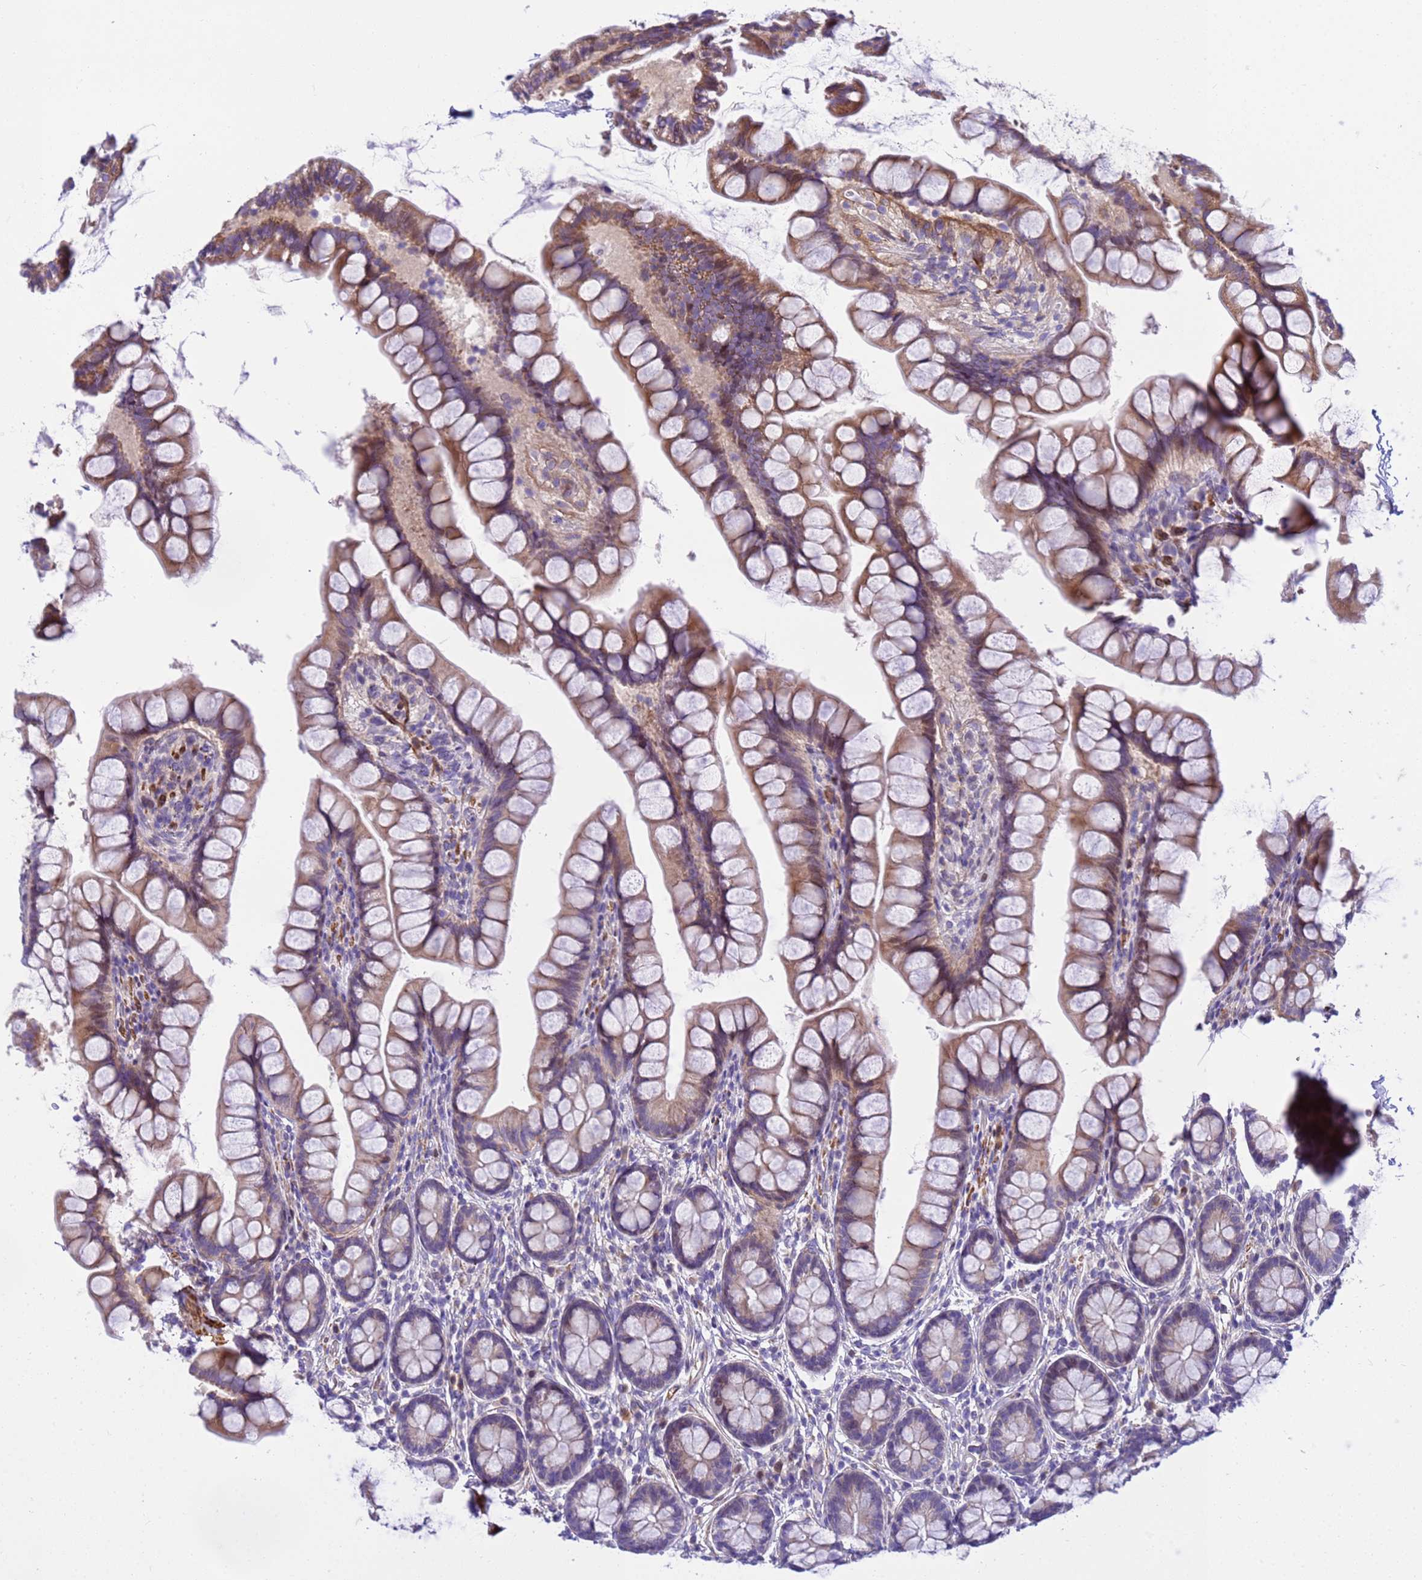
{"staining": {"intensity": "moderate", "quantity": "25%-75%", "location": "cytoplasmic/membranous"}, "tissue": "small intestine", "cell_type": "Glandular cells", "image_type": "normal", "snomed": [{"axis": "morphology", "description": "Normal tissue, NOS"}, {"axis": "topography", "description": "Small intestine"}], "caption": "Brown immunohistochemical staining in unremarkable small intestine reveals moderate cytoplasmic/membranous positivity in approximately 25%-75% of glandular cells. (brown staining indicates protein expression, while blue staining denotes nuclei).", "gene": "P2RX7", "patient": {"sex": "male", "age": 70}}